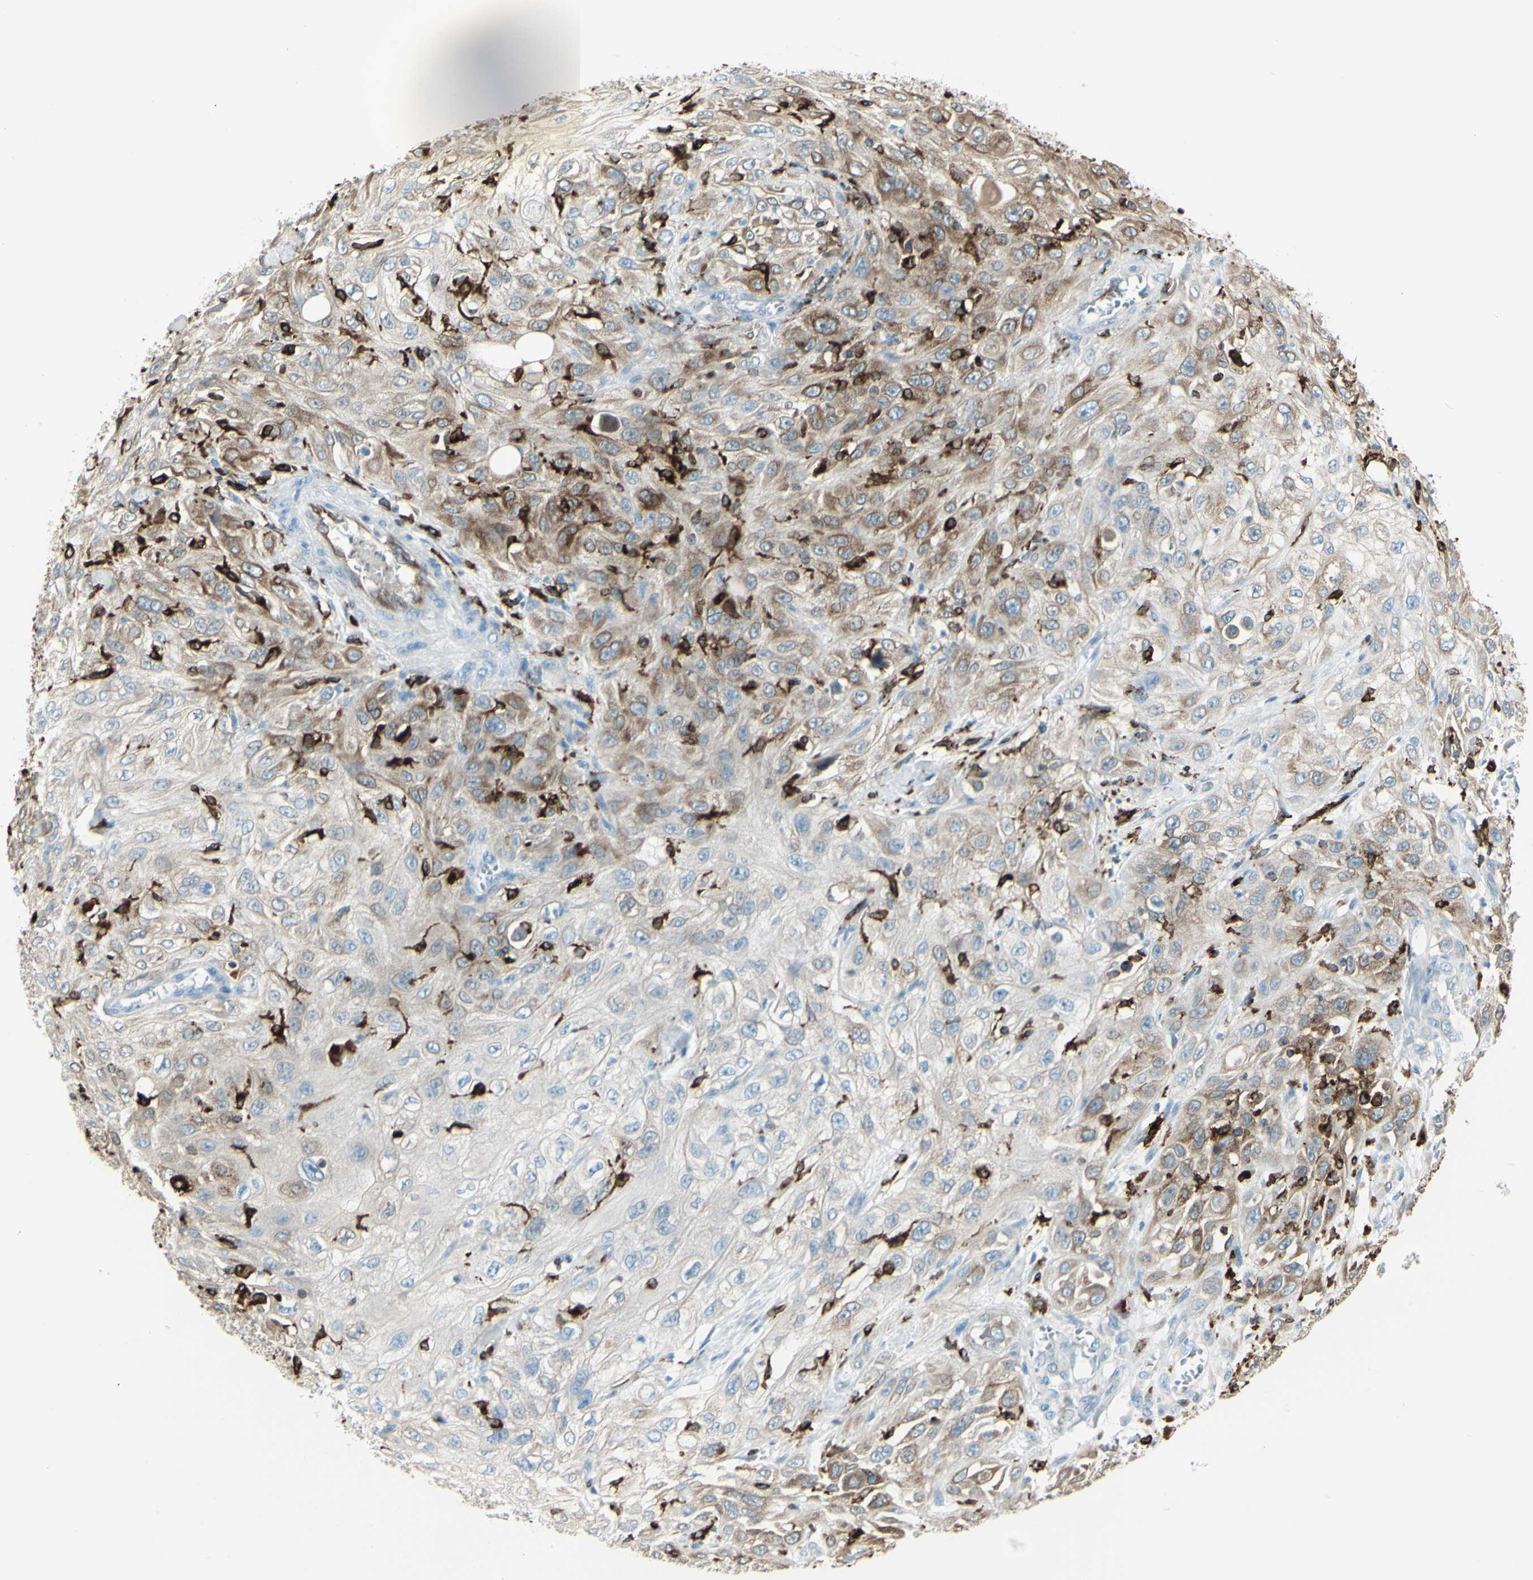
{"staining": {"intensity": "moderate", "quantity": "25%-75%", "location": "cytoplasmic/membranous"}, "tissue": "skin cancer", "cell_type": "Tumor cells", "image_type": "cancer", "snomed": [{"axis": "morphology", "description": "Squamous cell carcinoma, NOS"}, {"axis": "morphology", "description": "Squamous cell carcinoma, metastatic, NOS"}, {"axis": "topography", "description": "Skin"}, {"axis": "topography", "description": "Lymph node"}], "caption": "Skin metastatic squamous cell carcinoma tissue exhibits moderate cytoplasmic/membranous staining in about 25%-75% of tumor cells, visualized by immunohistochemistry.", "gene": "CD74", "patient": {"sex": "male", "age": 75}}